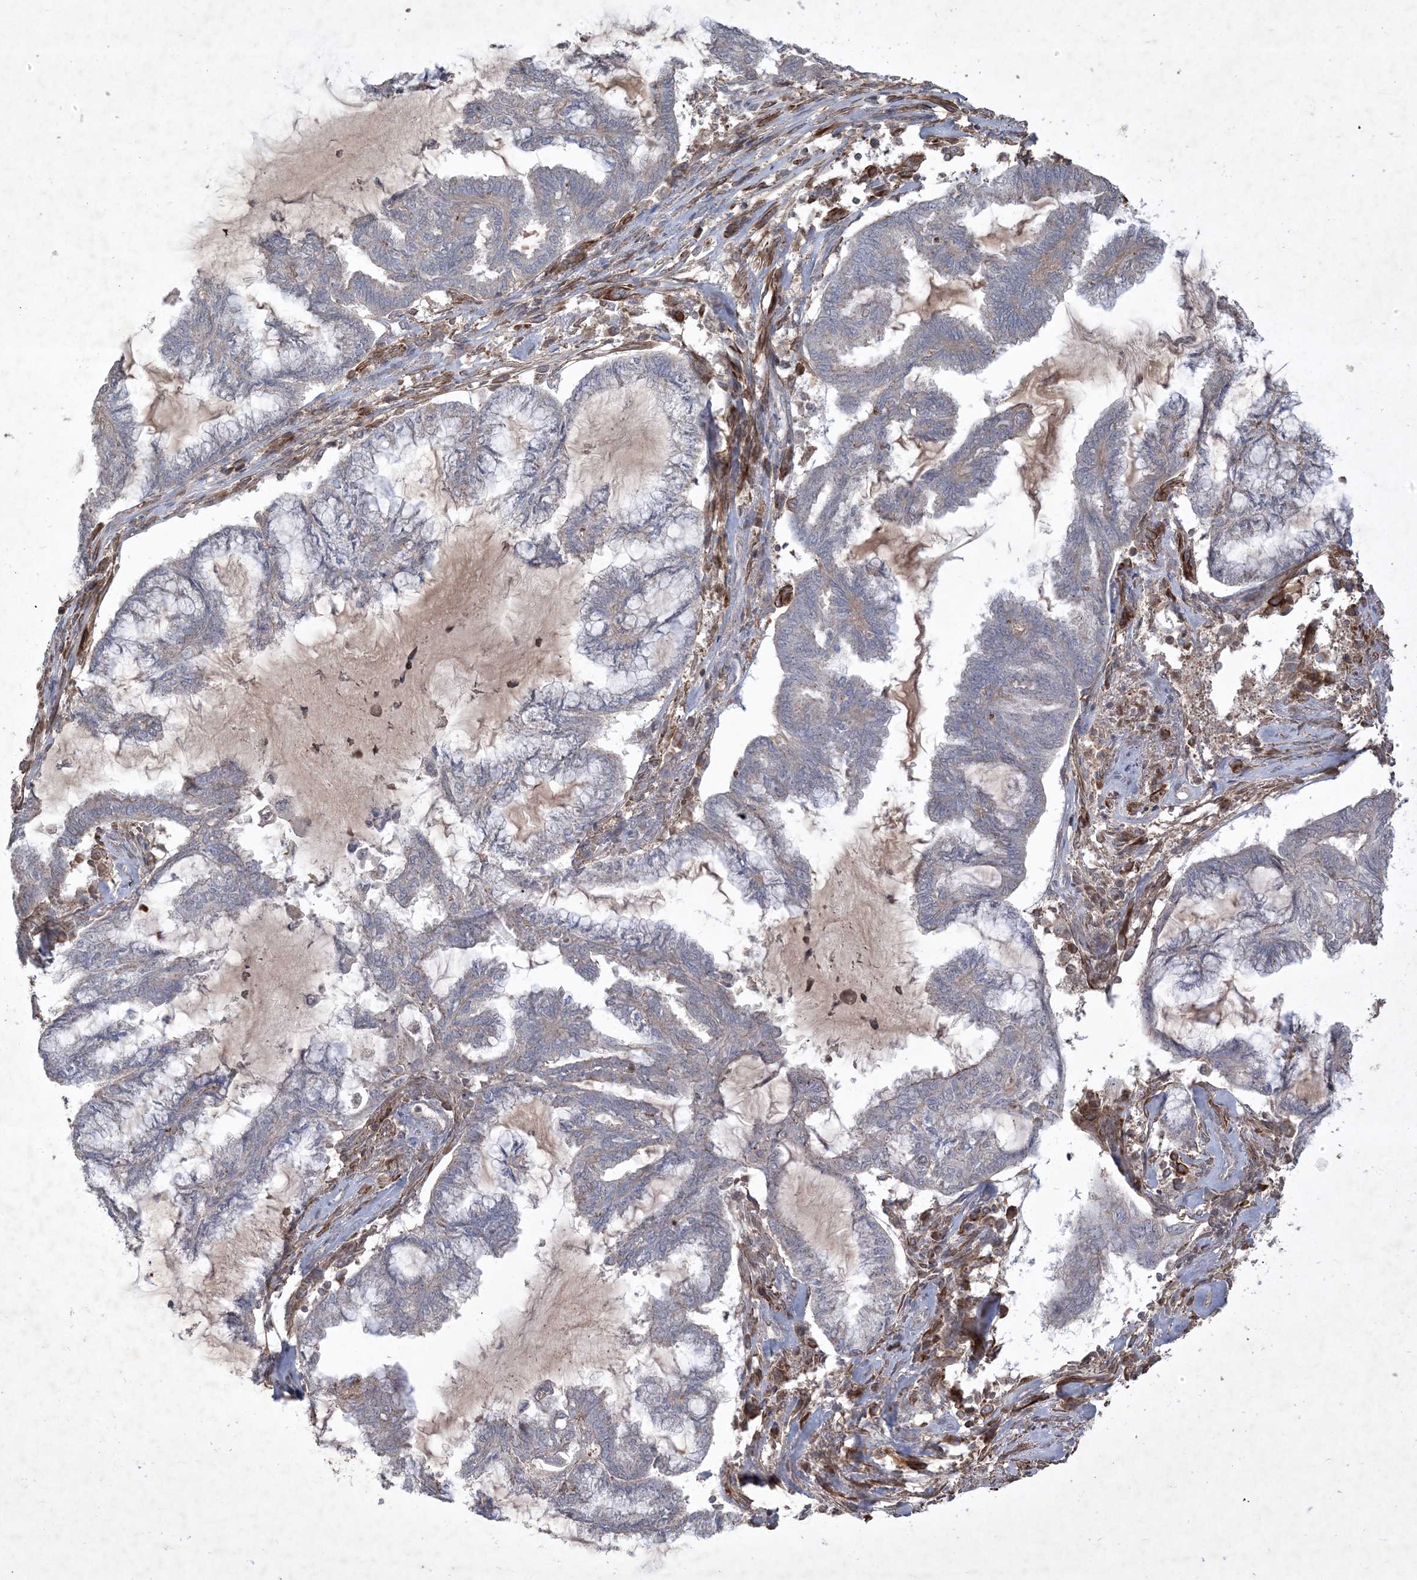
{"staining": {"intensity": "weak", "quantity": "<25%", "location": "cytoplasmic/membranous"}, "tissue": "endometrial cancer", "cell_type": "Tumor cells", "image_type": "cancer", "snomed": [{"axis": "morphology", "description": "Adenocarcinoma, NOS"}, {"axis": "topography", "description": "Endometrium"}], "caption": "Tumor cells show no significant positivity in endometrial adenocarcinoma.", "gene": "PRRT3", "patient": {"sex": "female", "age": 86}}